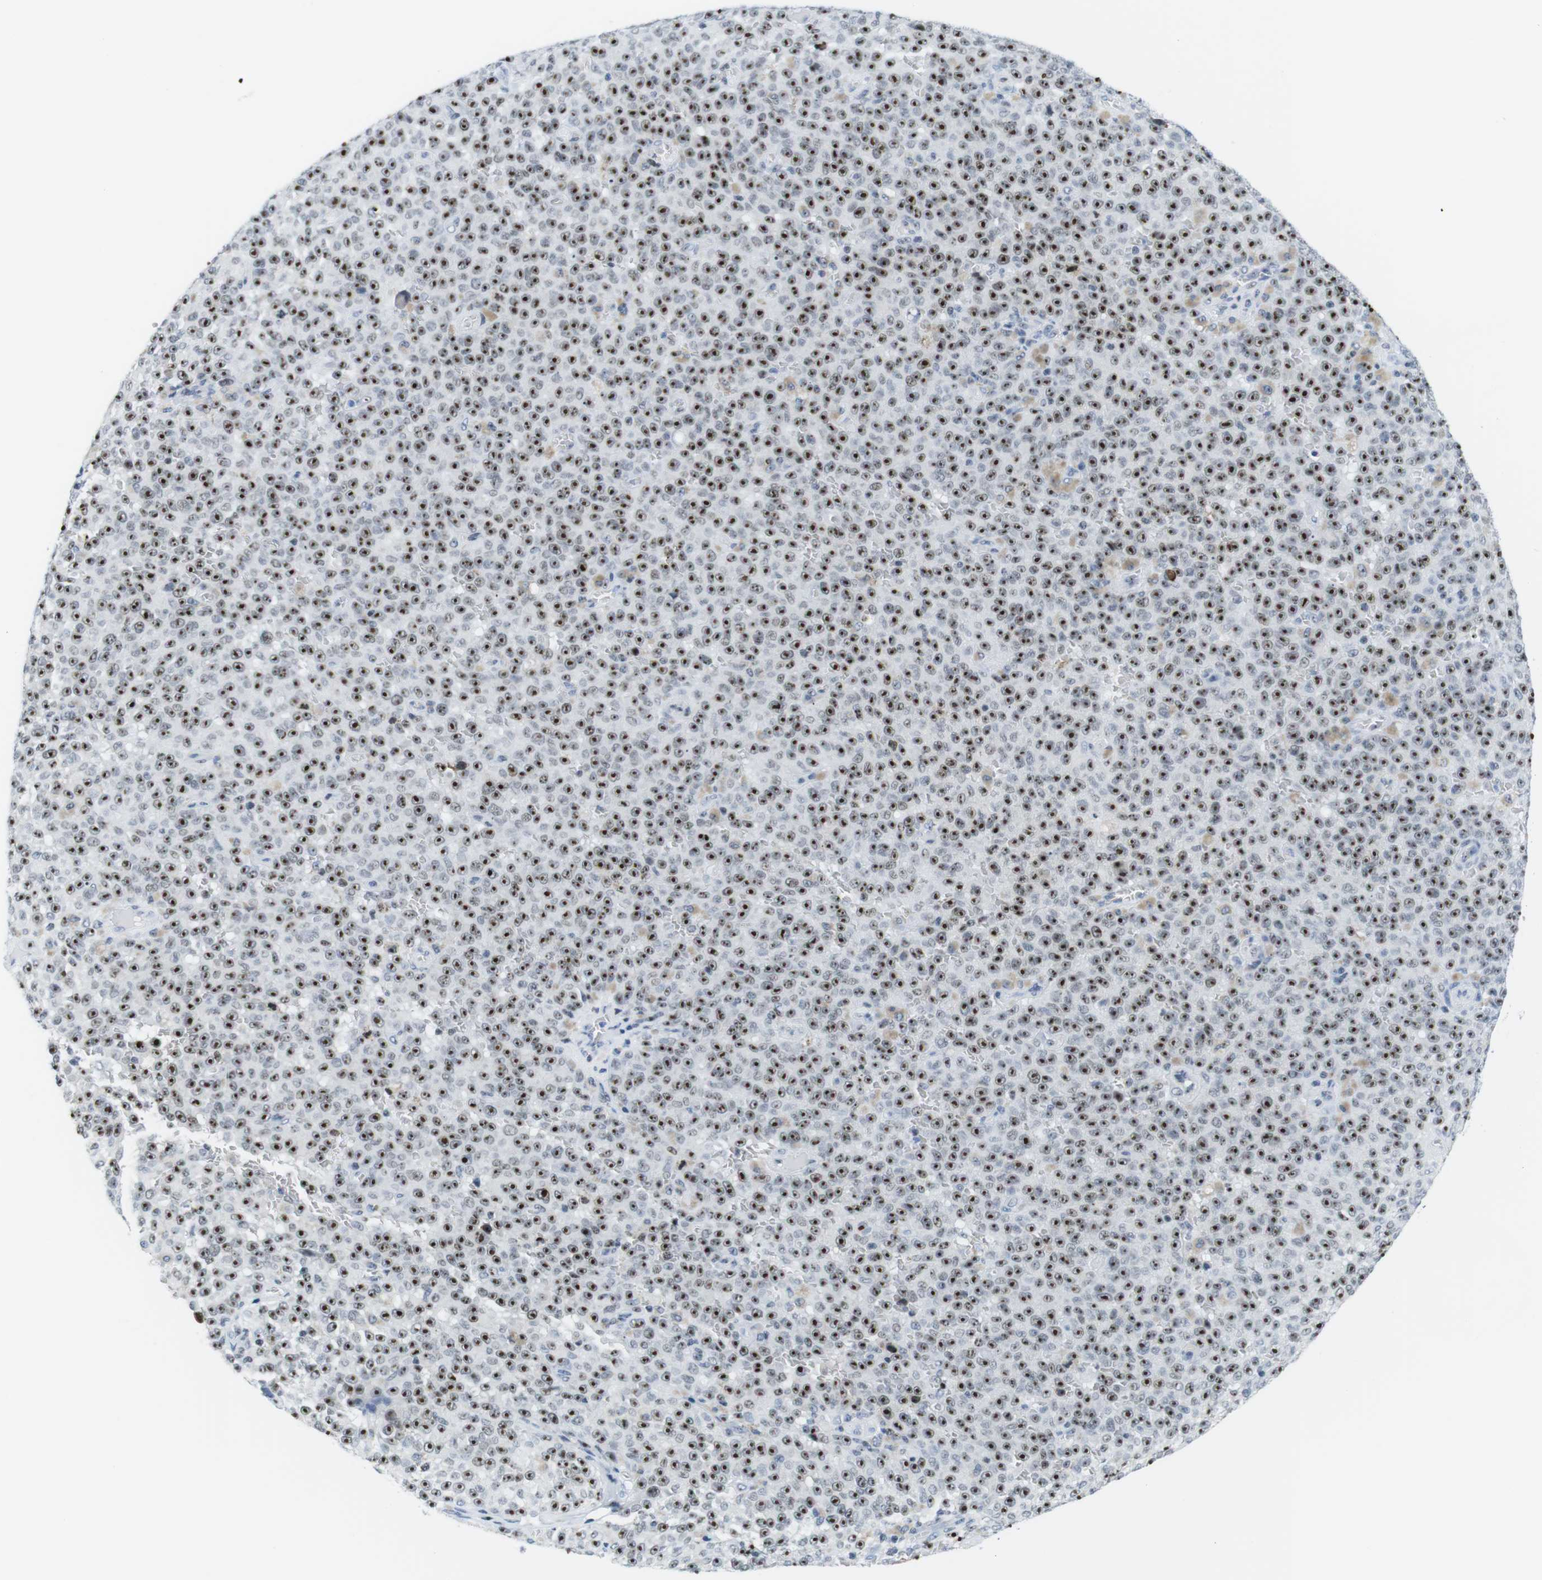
{"staining": {"intensity": "strong", "quantity": ">75%", "location": "nuclear"}, "tissue": "melanoma", "cell_type": "Tumor cells", "image_type": "cancer", "snomed": [{"axis": "morphology", "description": "Malignant melanoma, NOS"}, {"axis": "topography", "description": "Skin"}], "caption": "Protein expression analysis of malignant melanoma exhibits strong nuclear staining in approximately >75% of tumor cells.", "gene": "NIFK", "patient": {"sex": "female", "age": 82}}